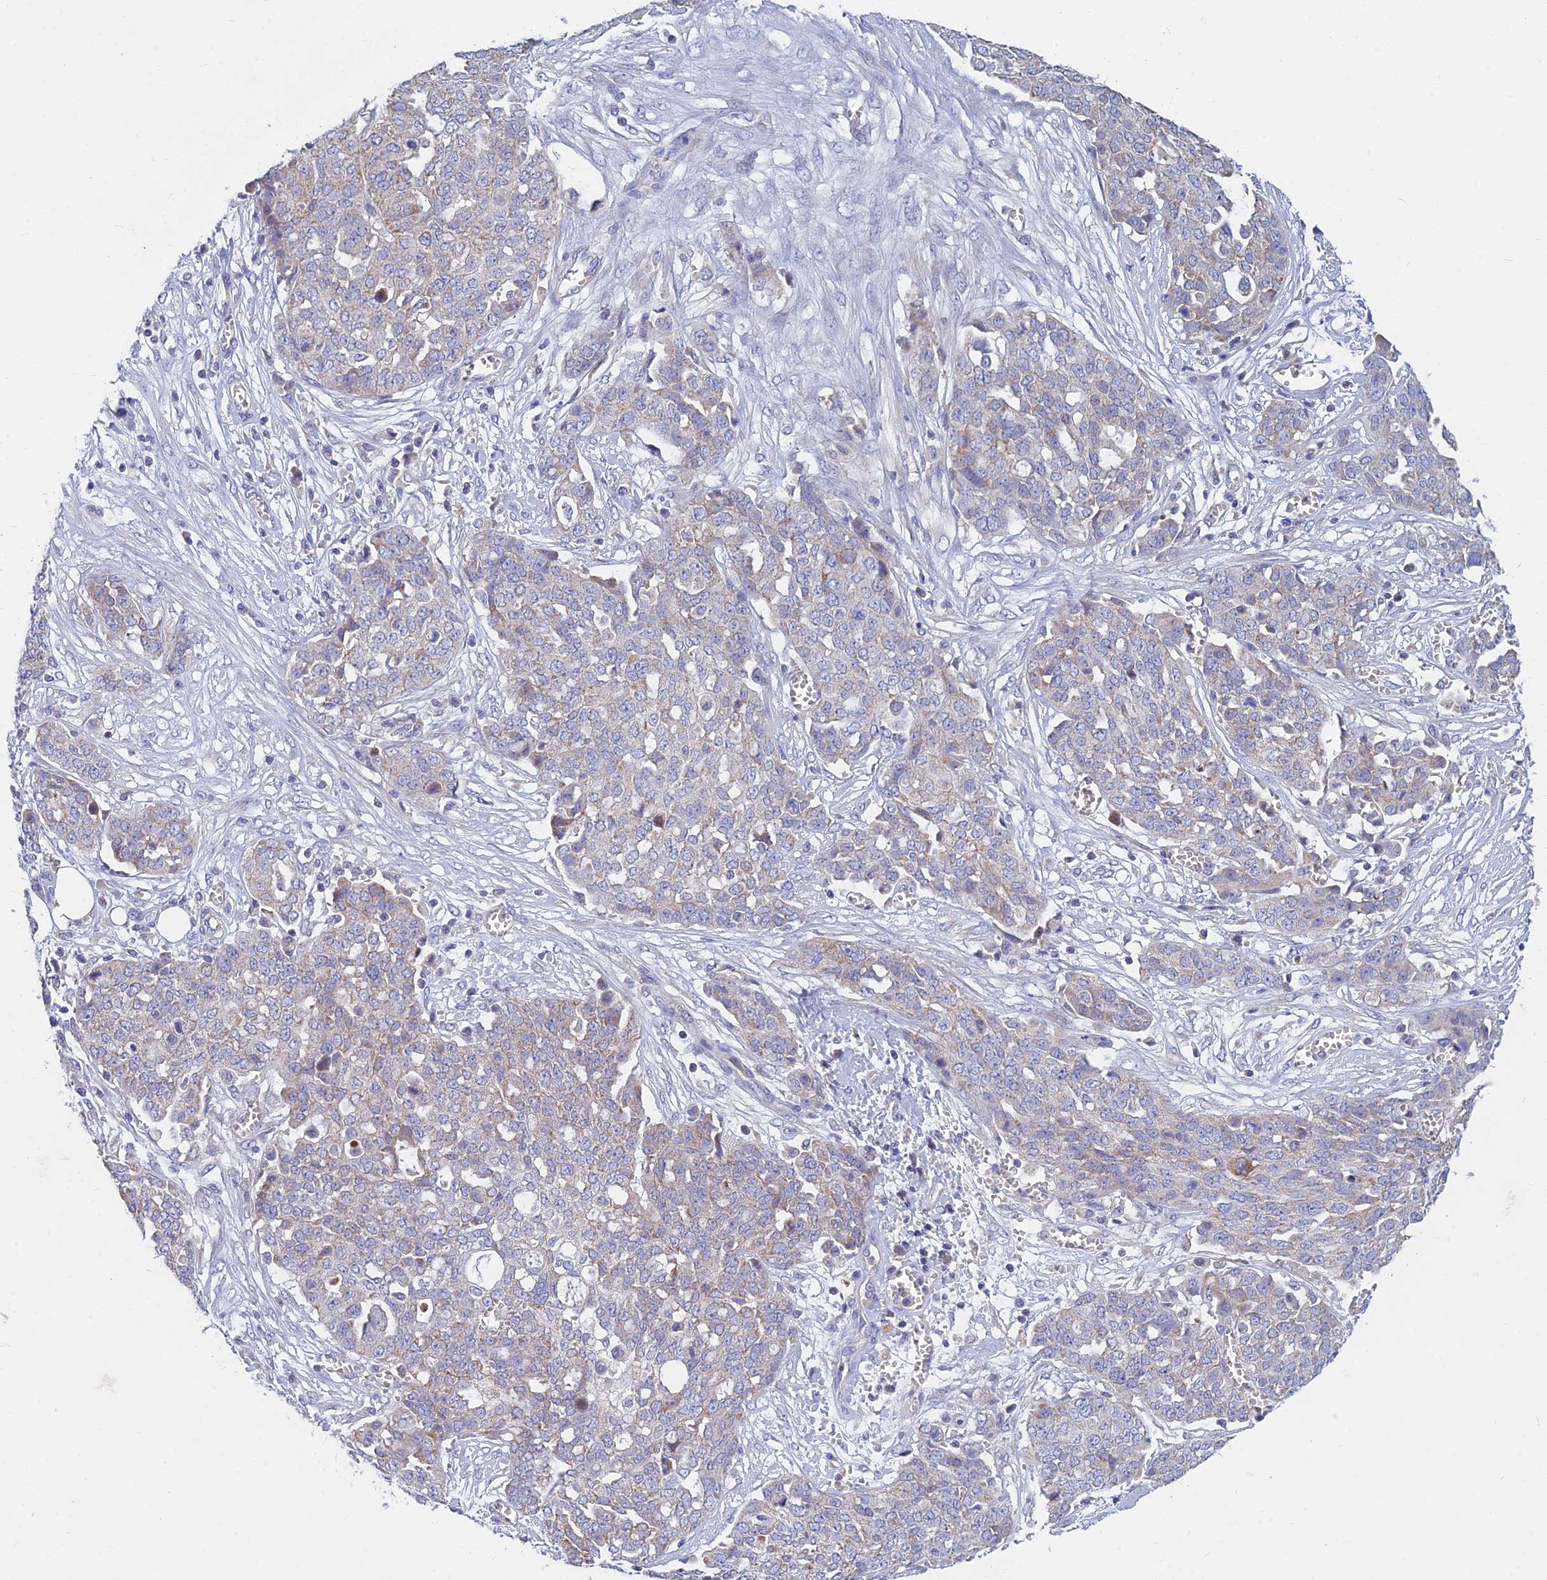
{"staining": {"intensity": "negative", "quantity": "none", "location": "none"}, "tissue": "ovarian cancer", "cell_type": "Tumor cells", "image_type": "cancer", "snomed": [{"axis": "morphology", "description": "Cystadenocarcinoma, serous, NOS"}, {"axis": "topography", "description": "Soft tissue"}, {"axis": "topography", "description": "Ovary"}], "caption": "Serous cystadenocarcinoma (ovarian) was stained to show a protein in brown. There is no significant staining in tumor cells.", "gene": "CACNA1B", "patient": {"sex": "female", "age": 57}}